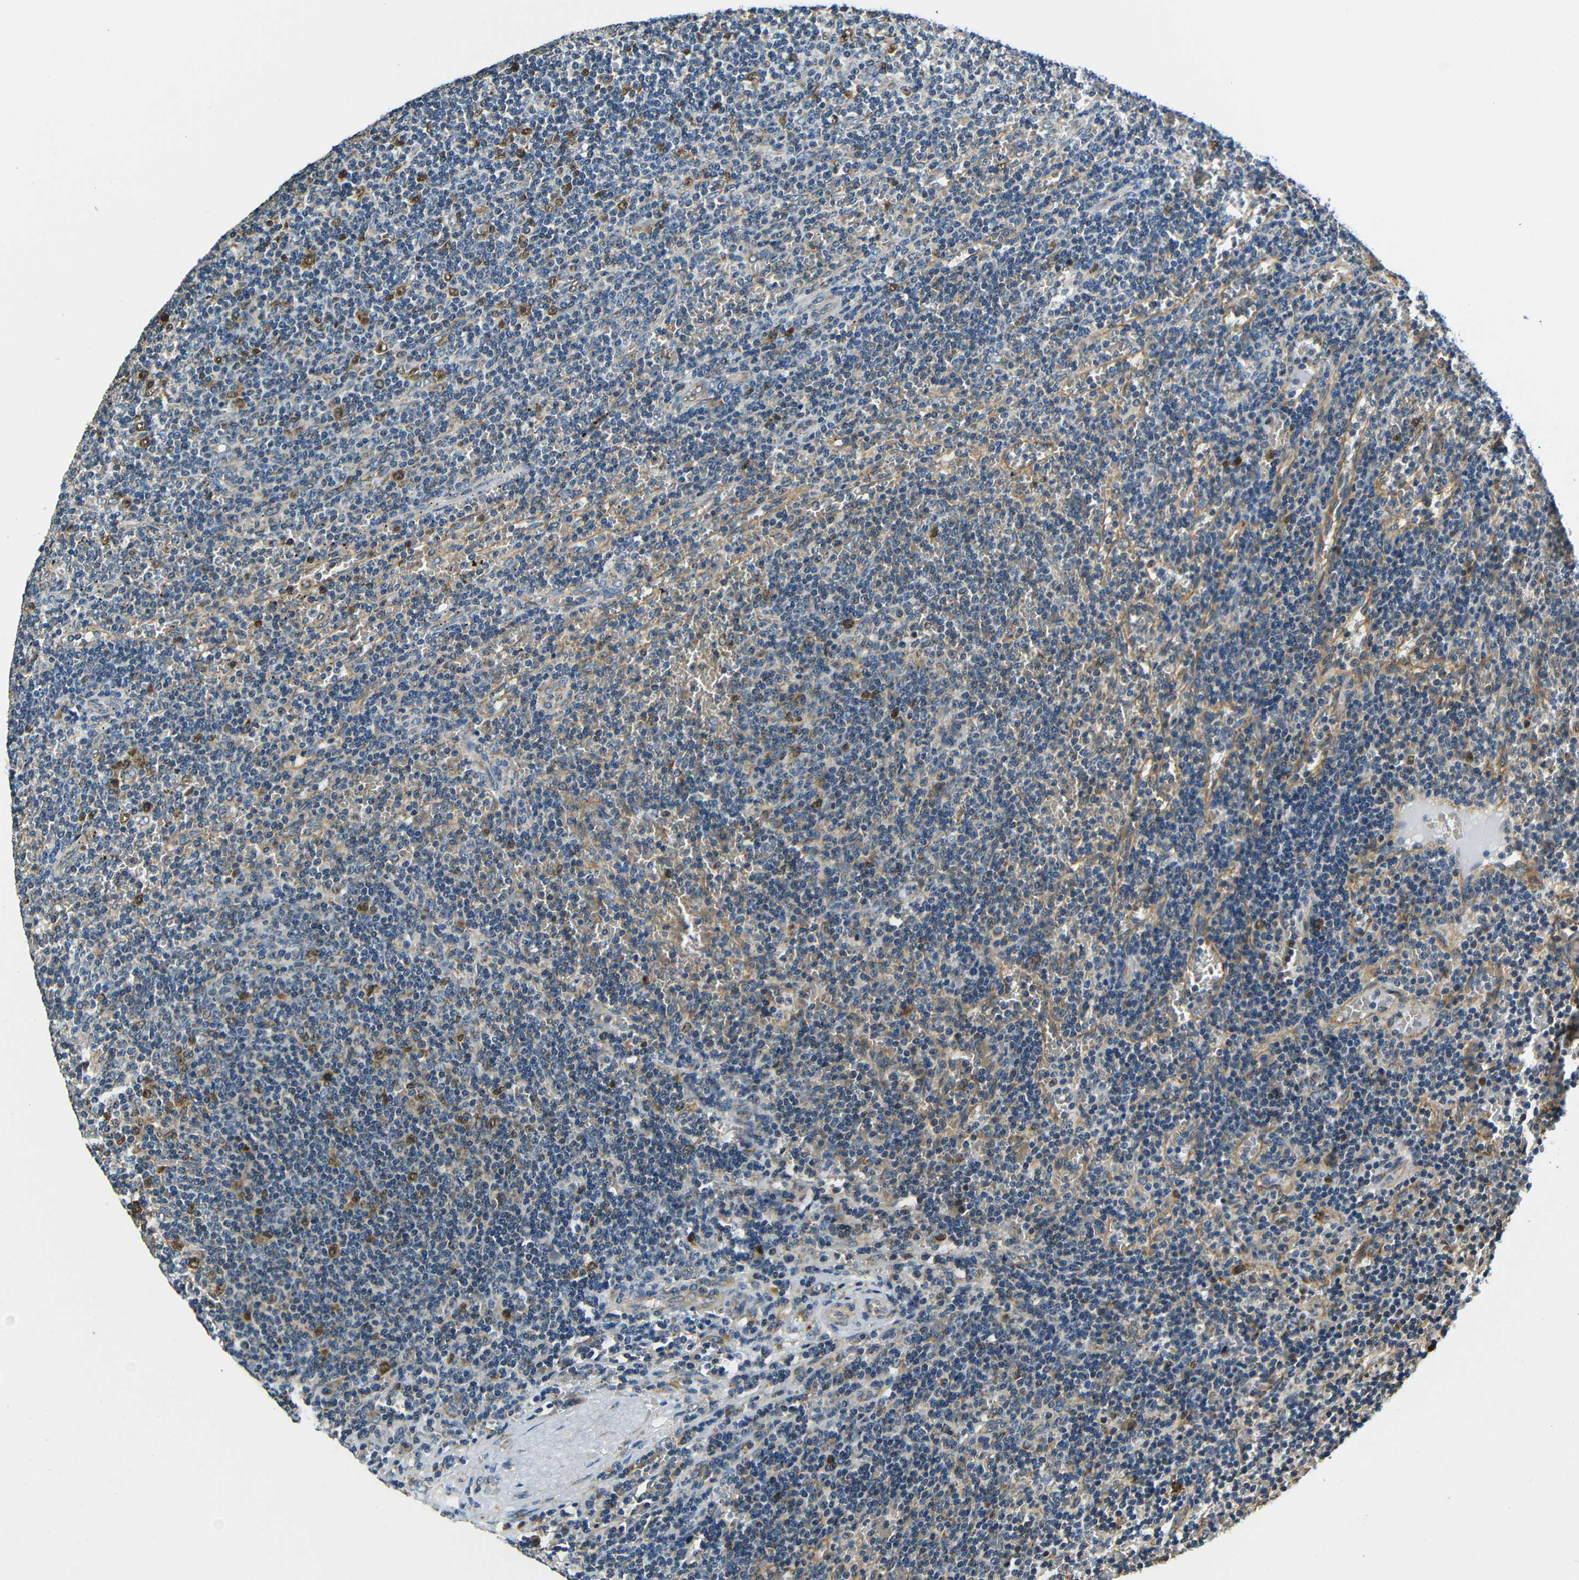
{"staining": {"intensity": "strong", "quantity": "<25%", "location": "cytoplasmic/membranous,nuclear"}, "tissue": "lymphoma", "cell_type": "Tumor cells", "image_type": "cancer", "snomed": [{"axis": "morphology", "description": "Malignant lymphoma, non-Hodgkin's type, Low grade"}, {"axis": "topography", "description": "Spleen"}], "caption": "Malignant lymphoma, non-Hodgkin's type (low-grade) stained for a protein (brown) exhibits strong cytoplasmic/membranous and nuclear positive positivity in about <25% of tumor cells.", "gene": "VAPB", "patient": {"sex": "female", "age": 50}}